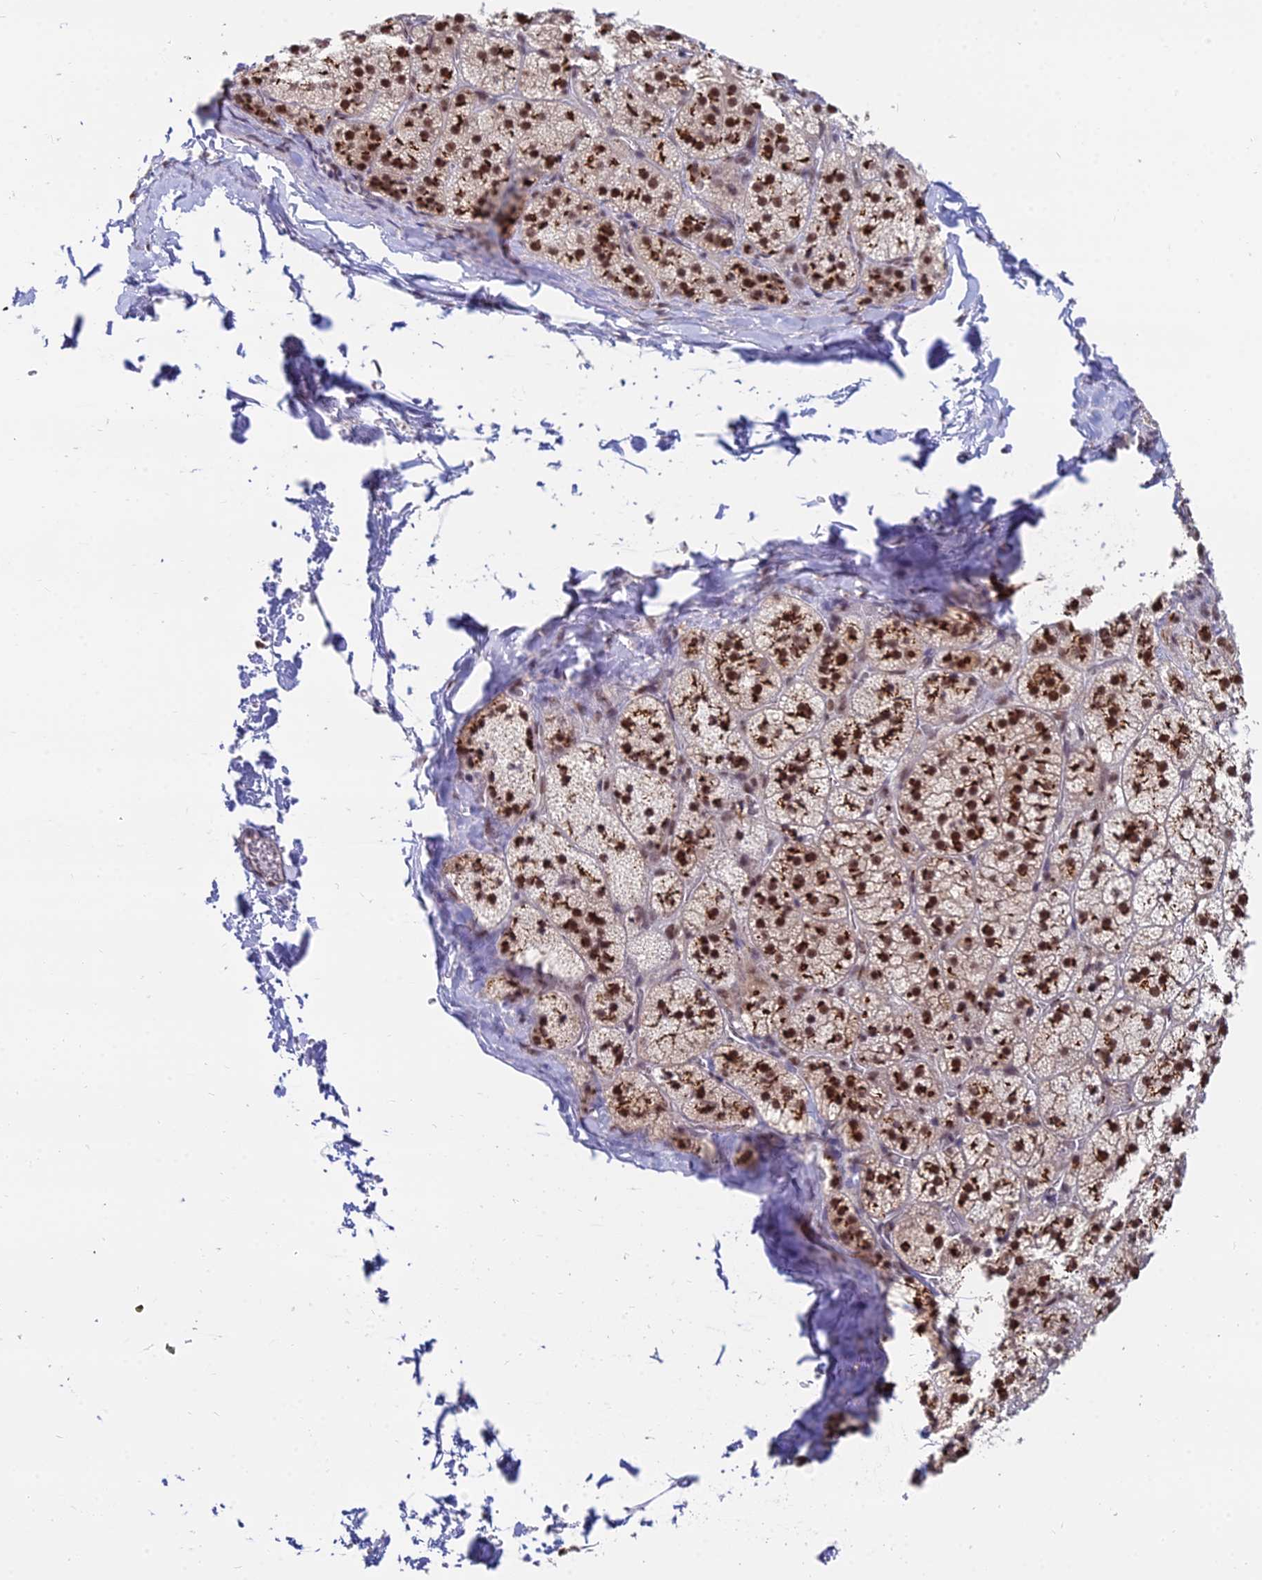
{"staining": {"intensity": "strong", "quantity": ">75%", "location": "cytoplasmic/membranous,nuclear"}, "tissue": "adrenal gland", "cell_type": "Glandular cells", "image_type": "normal", "snomed": [{"axis": "morphology", "description": "Normal tissue, NOS"}, {"axis": "topography", "description": "Adrenal gland"}], "caption": "This micrograph reveals IHC staining of normal human adrenal gland, with high strong cytoplasmic/membranous,nuclear positivity in approximately >75% of glandular cells.", "gene": "THOC3", "patient": {"sex": "female", "age": 44}}